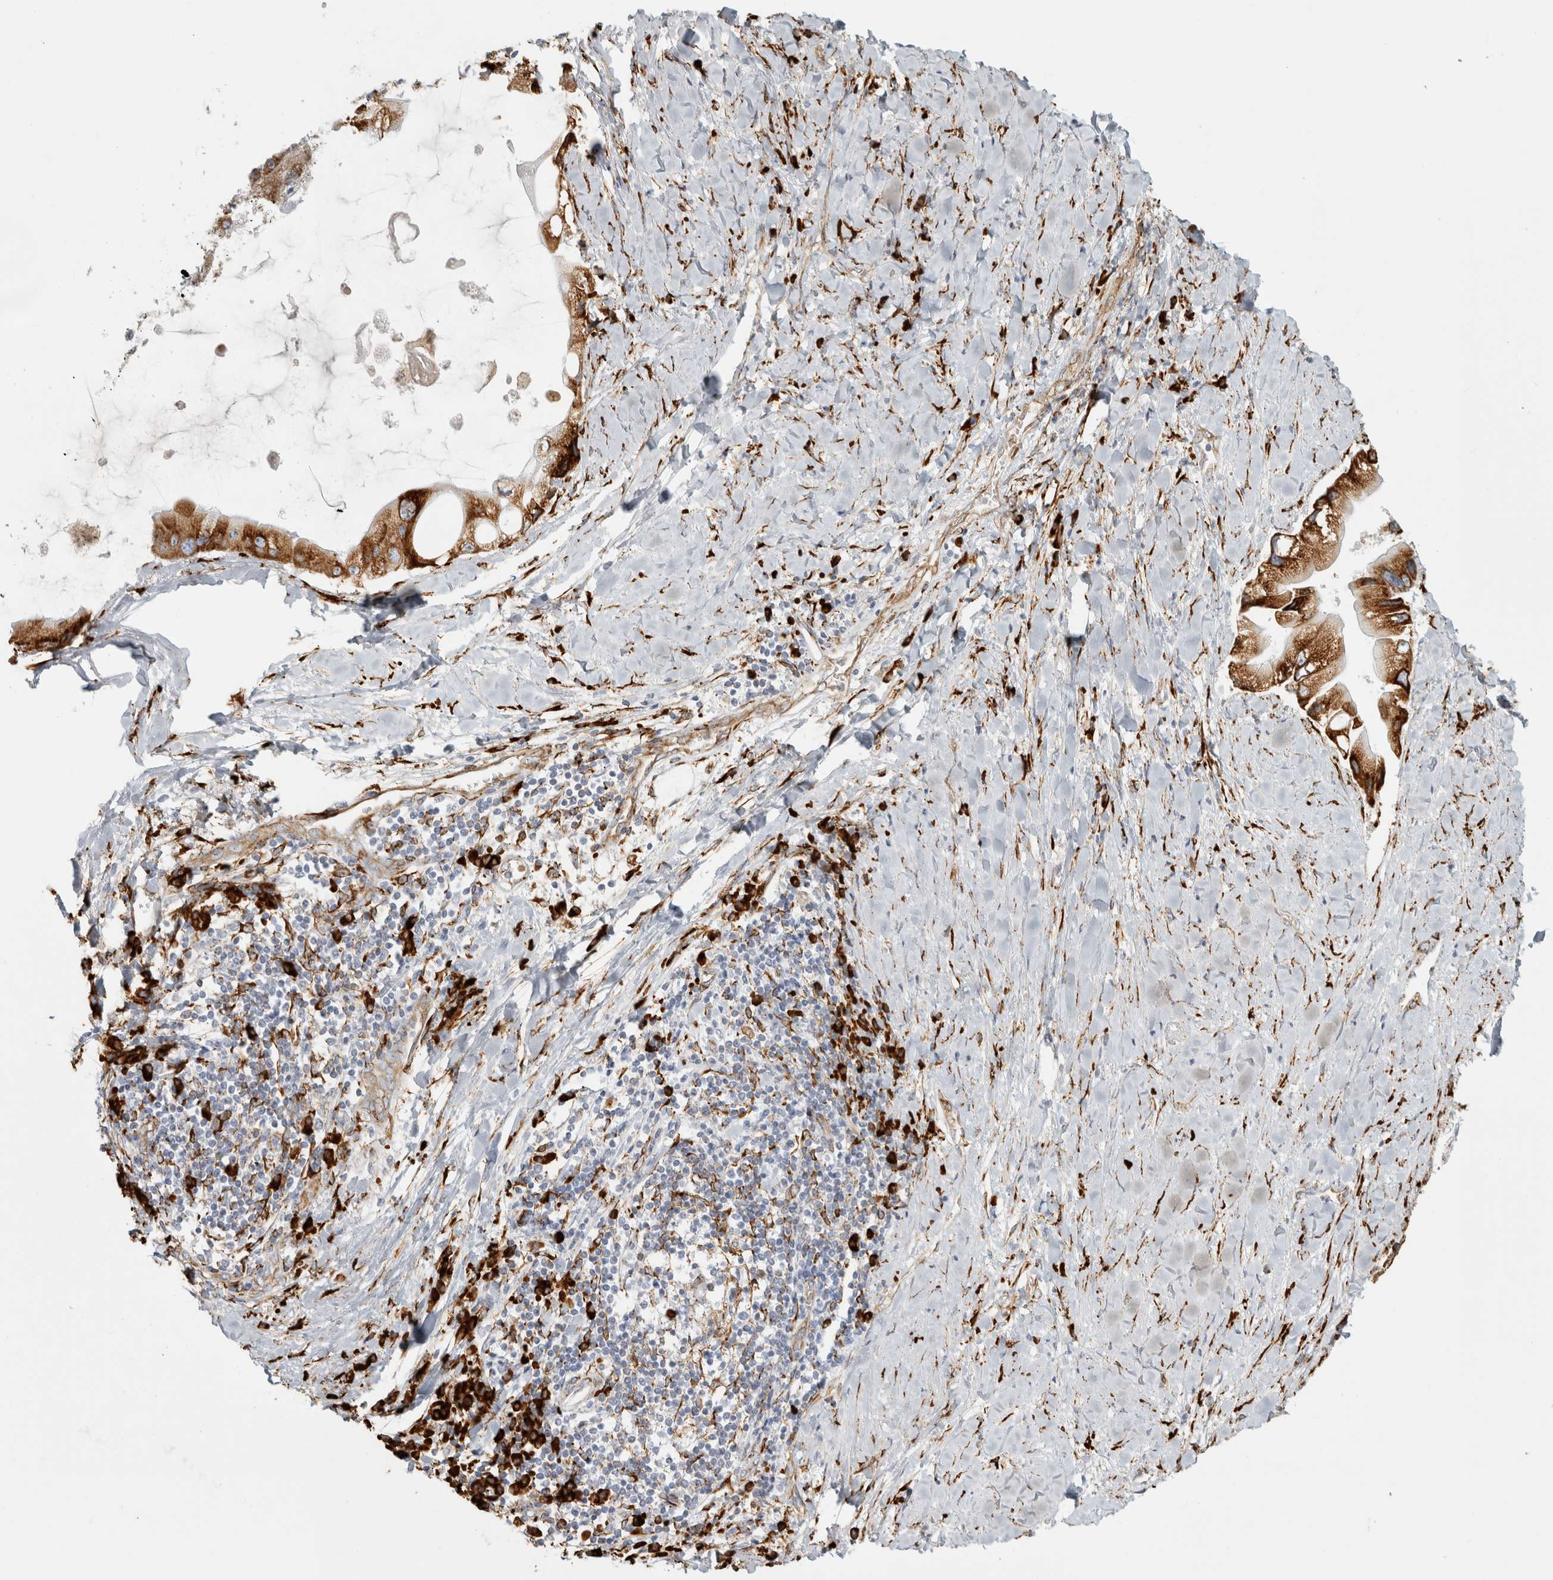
{"staining": {"intensity": "strong", "quantity": ">75%", "location": "cytoplasmic/membranous"}, "tissue": "liver cancer", "cell_type": "Tumor cells", "image_type": "cancer", "snomed": [{"axis": "morphology", "description": "Cholangiocarcinoma"}, {"axis": "topography", "description": "Liver"}], "caption": "Immunohistochemistry of liver cancer (cholangiocarcinoma) reveals high levels of strong cytoplasmic/membranous positivity in approximately >75% of tumor cells. Nuclei are stained in blue.", "gene": "OSTN", "patient": {"sex": "male", "age": 50}}